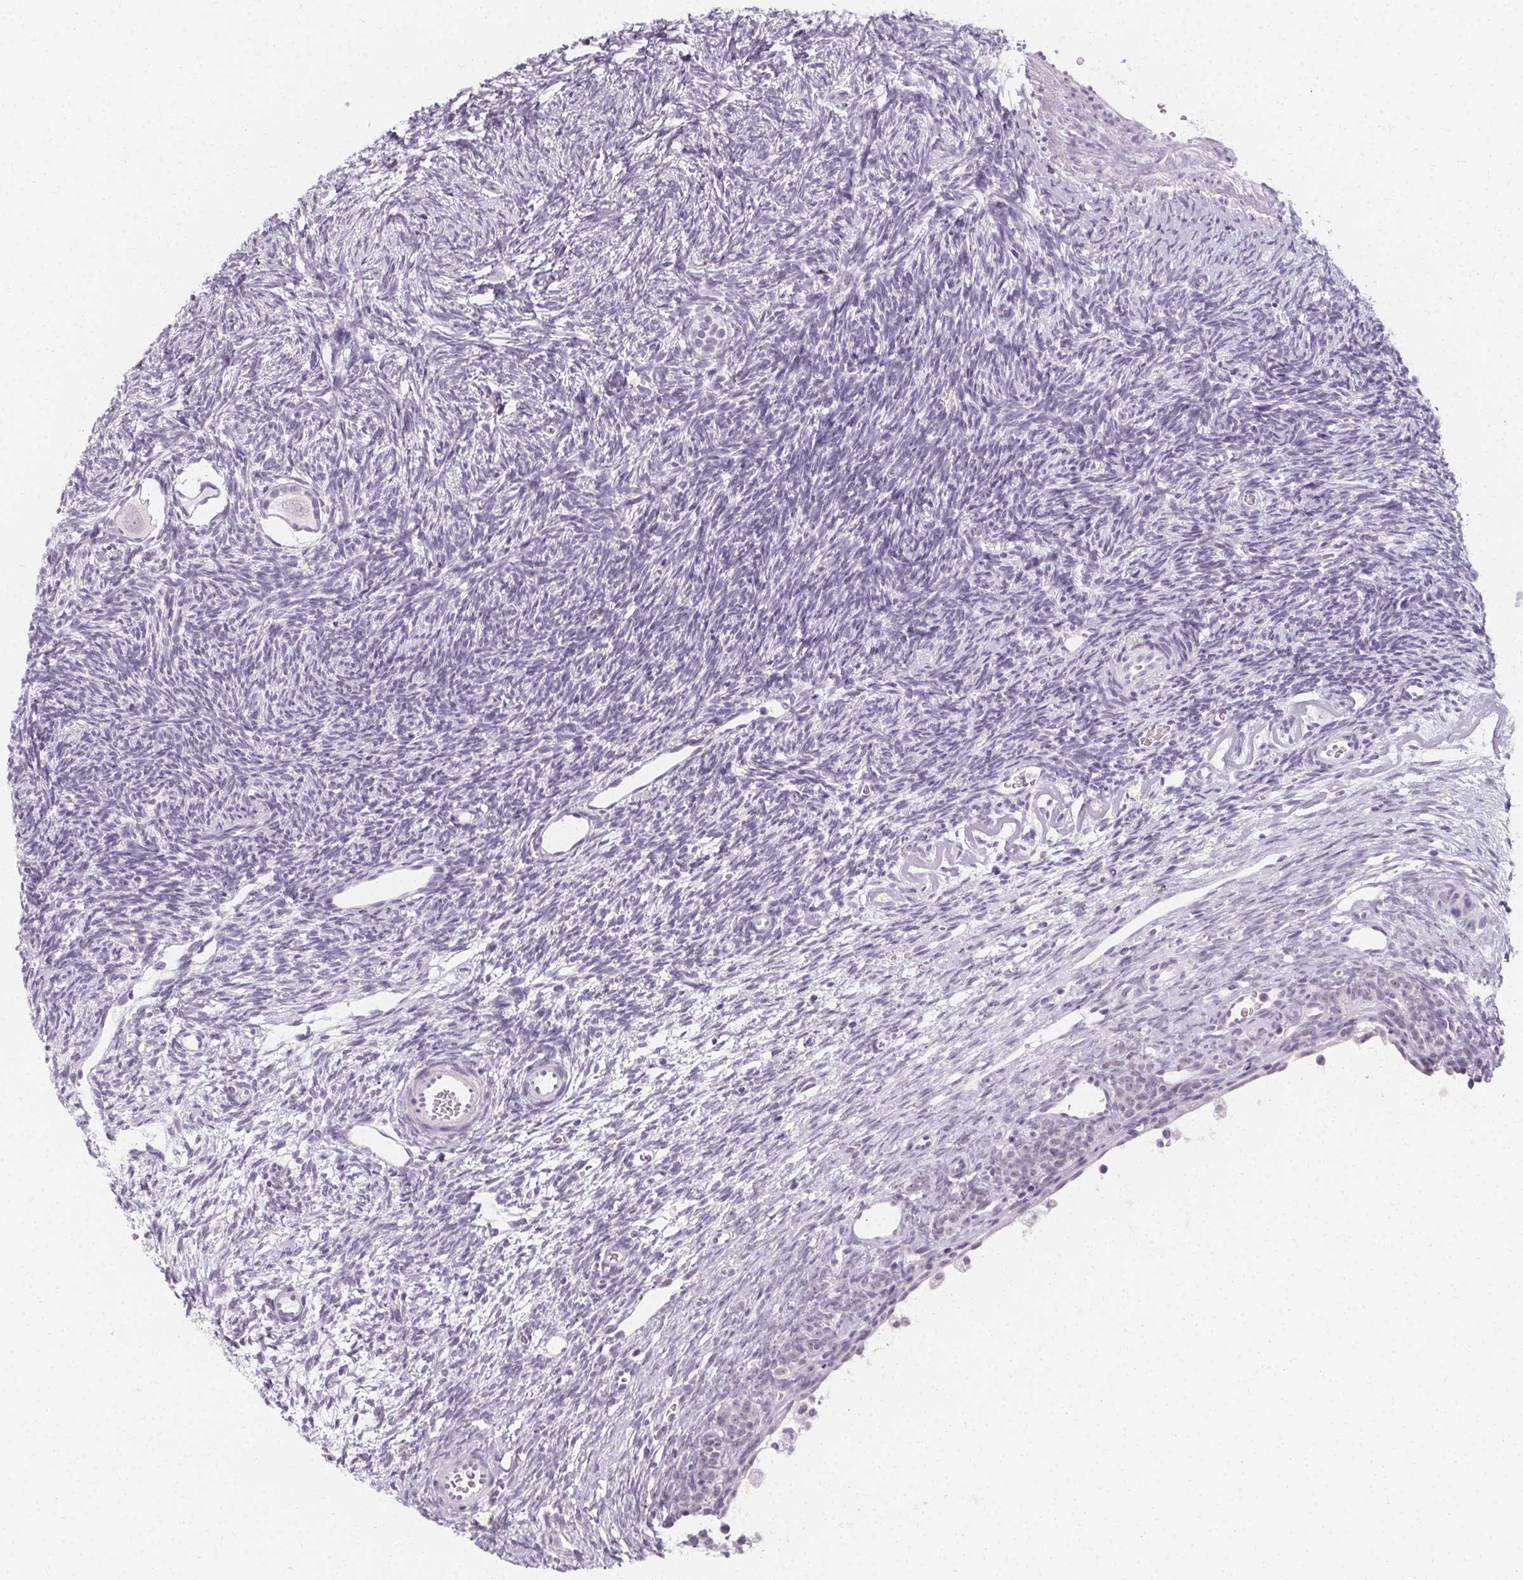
{"staining": {"intensity": "negative", "quantity": "none", "location": "none"}, "tissue": "ovary", "cell_type": "Follicle cells", "image_type": "normal", "snomed": [{"axis": "morphology", "description": "Normal tissue, NOS"}, {"axis": "topography", "description": "Ovary"}], "caption": "Normal ovary was stained to show a protein in brown. There is no significant expression in follicle cells. The staining is performed using DAB (3,3'-diaminobenzidine) brown chromogen with nuclei counter-stained in using hematoxylin.", "gene": "SYNPR", "patient": {"sex": "female", "age": 34}}